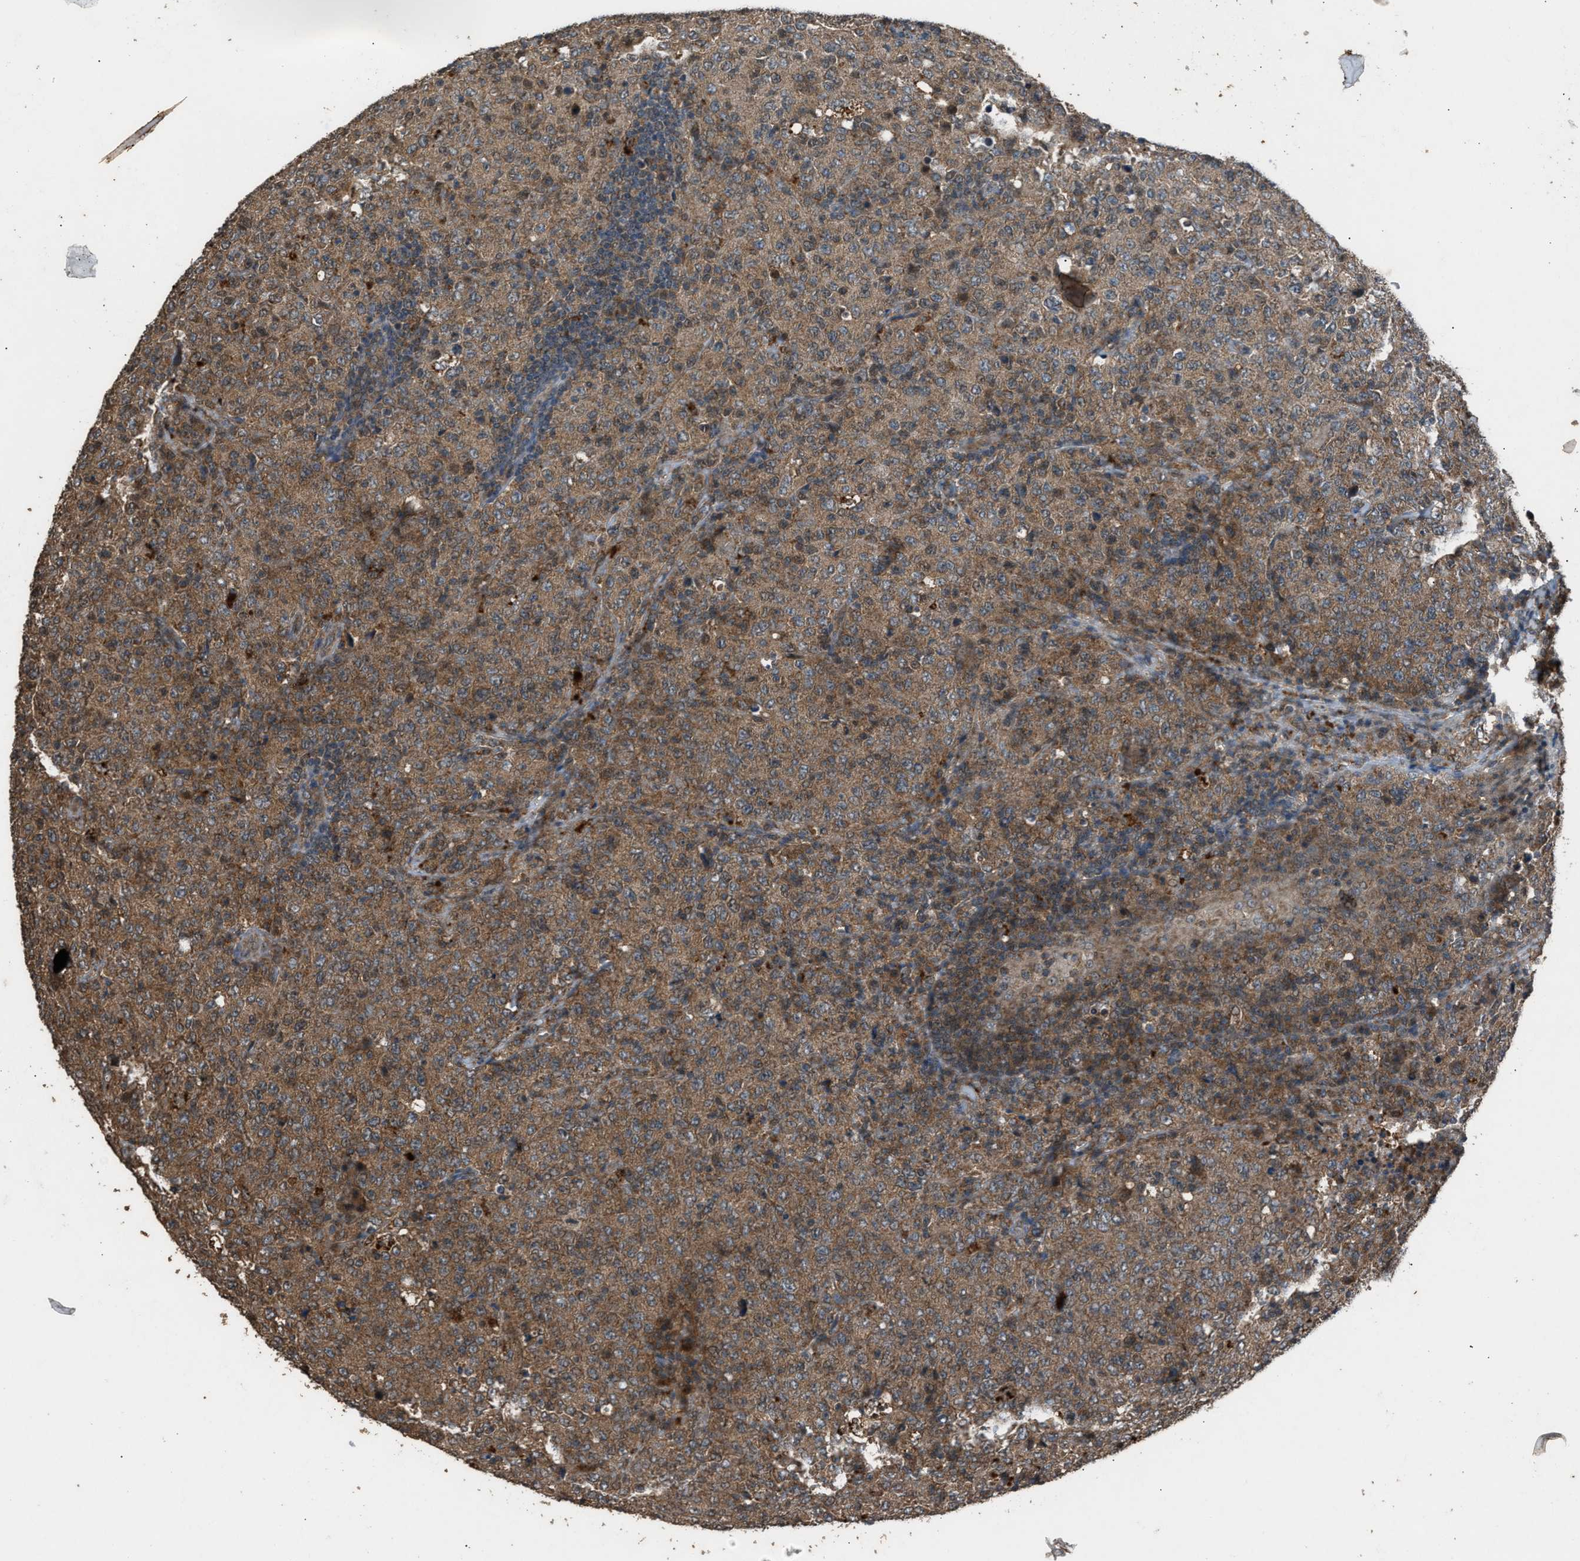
{"staining": {"intensity": "moderate", "quantity": ">75%", "location": "cytoplasmic/membranous"}, "tissue": "lymphoma", "cell_type": "Tumor cells", "image_type": "cancer", "snomed": [{"axis": "morphology", "description": "Malignant lymphoma, non-Hodgkin's type, High grade"}, {"axis": "topography", "description": "Tonsil"}], "caption": "IHC photomicrograph of lymphoma stained for a protein (brown), which displays medium levels of moderate cytoplasmic/membranous positivity in about >75% of tumor cells.", "gene": "PSMD1", "patient": {"sex": "female", "age": 36}}